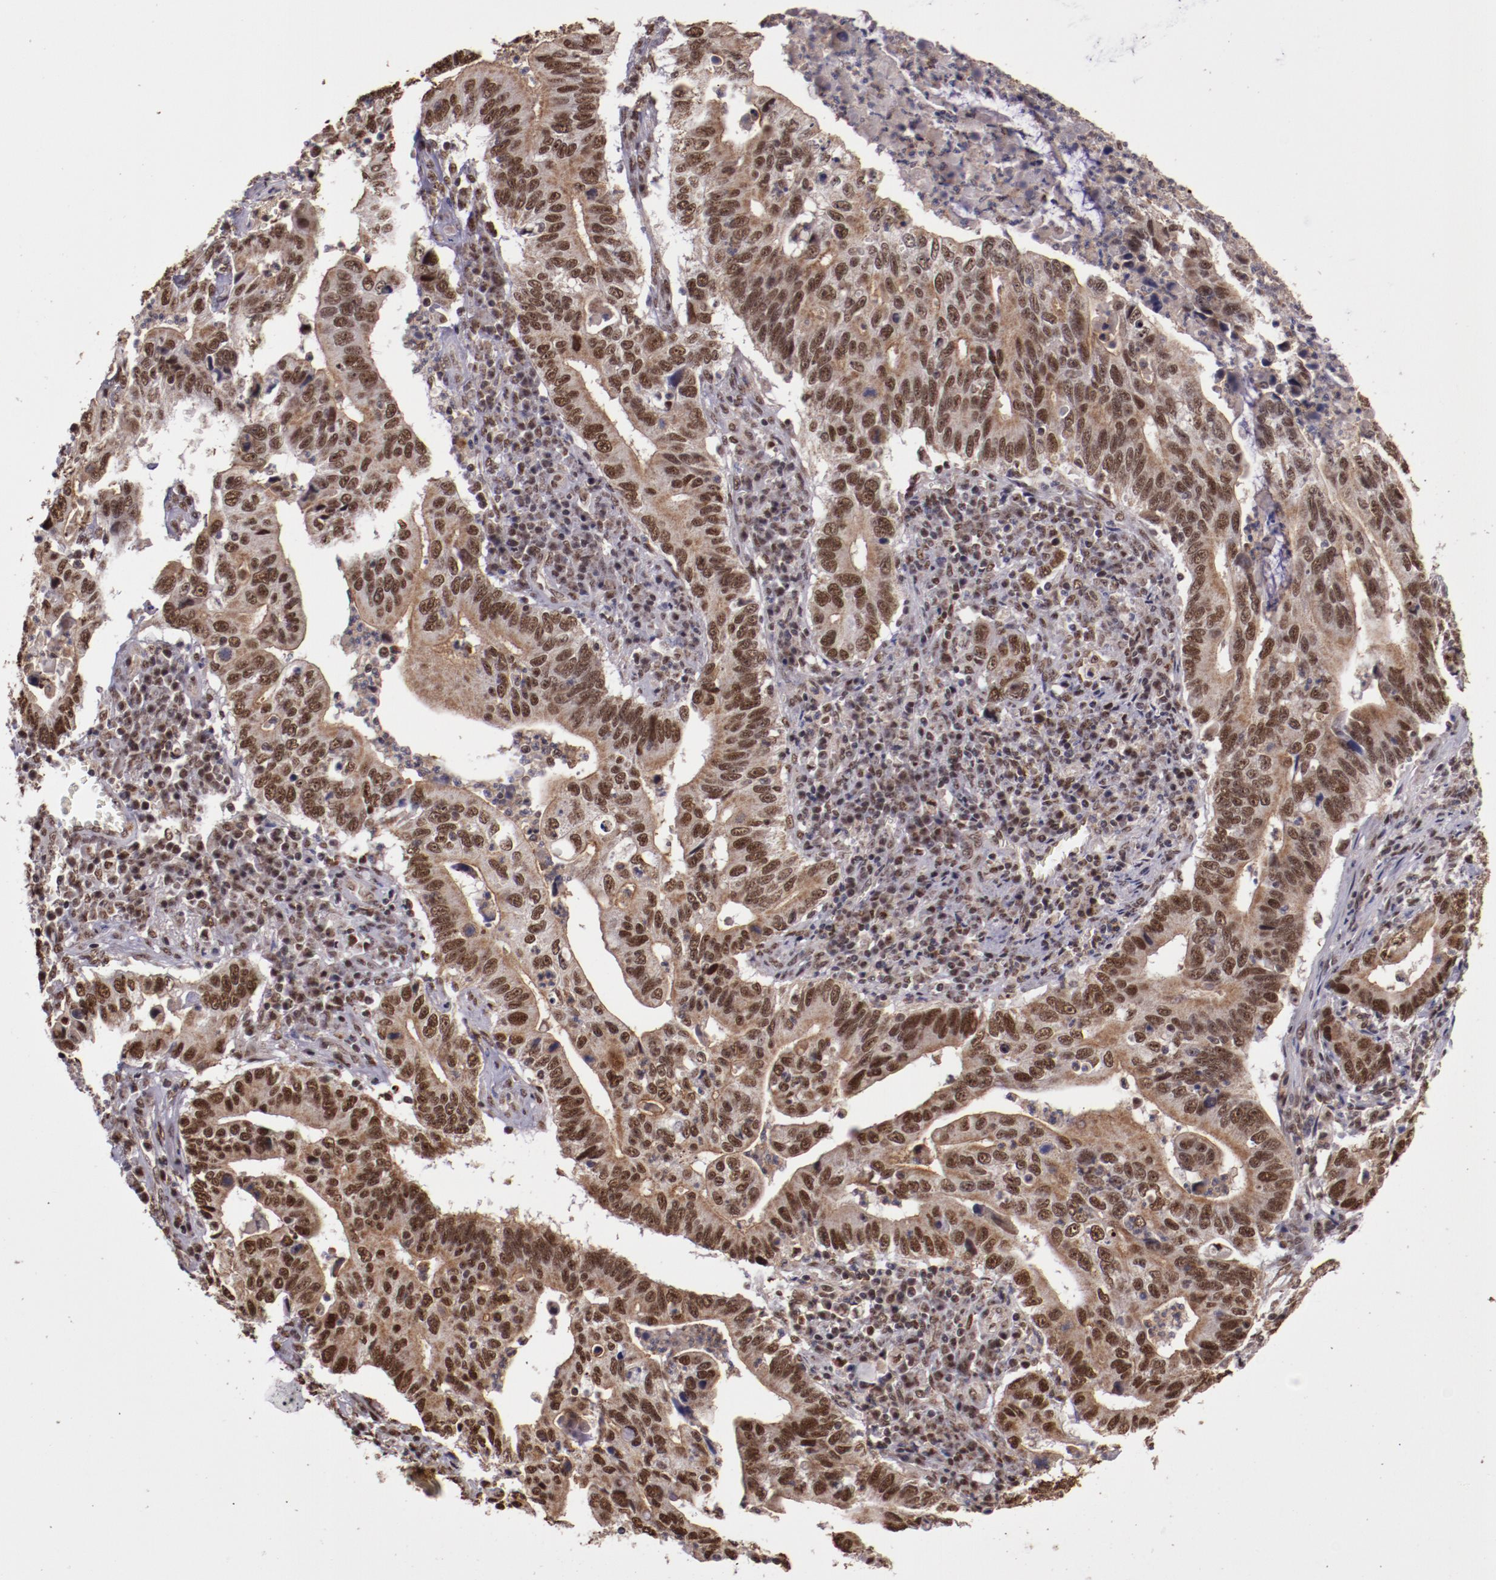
{"staining": {"intensity": "moderate", "quantity": ">75%", "location": "cytoplasmic/membranous,nuclear"}, "tissue": "stomach cancer", "cell_type": "Tumor cells", "image_type": "cancer", "snomed": [{"axis": "morphology", "description": "Adenocarcinoma, NOS"}, {"axis": "topography", "description": "Stomach, upper"}], "caption": "Stomach adenocarcinoma stained with IHC demonstrates moderate cytoplasmic/membranous and nuclear expression in approximately >75% of tumor cells.", "gene": "CECR2", "patient": {"sex": "male", "age": 63}}